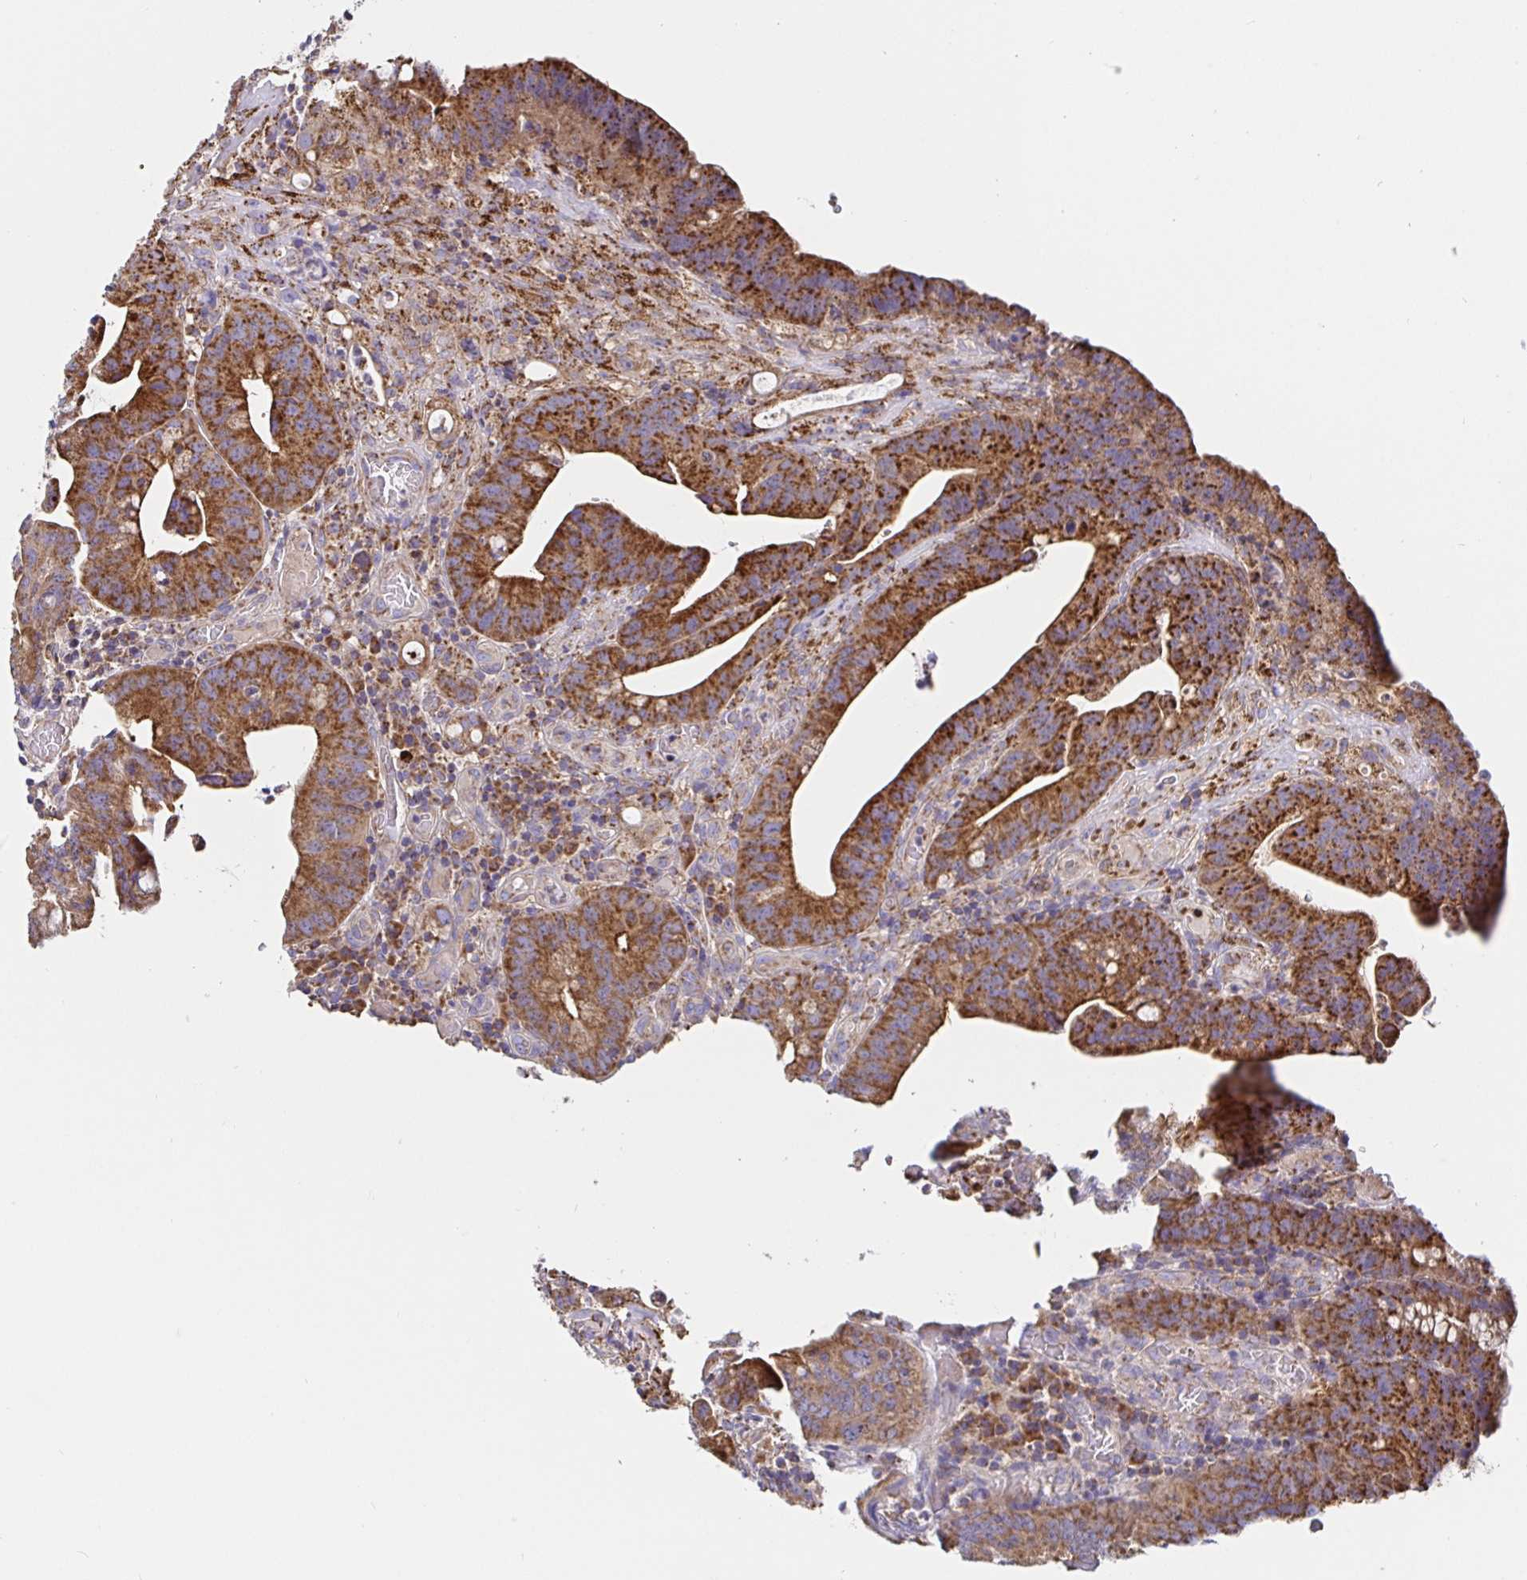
{"staining": {"intensity": "strong", "quantity": ">75%", "location": "cytoplasmic/membranous"}, "tissue": "colorectal cancer", "cell_type": "Tumor cells", "image_type": "cancer", "snomed": [{"axis": "morphology", "description": "Adenocarcinoma, NOS"}, {"axis": "topography", "description": "Colon"}], "caption": "Adenocarcinoma (colorectal) stained for a protein (brown) demonstrates strong cytoplasmic/membranous positive expression in about >75% of tumor cells.", "gene": "PRDX3", "patient": {"sex": "male", "age": 62}}